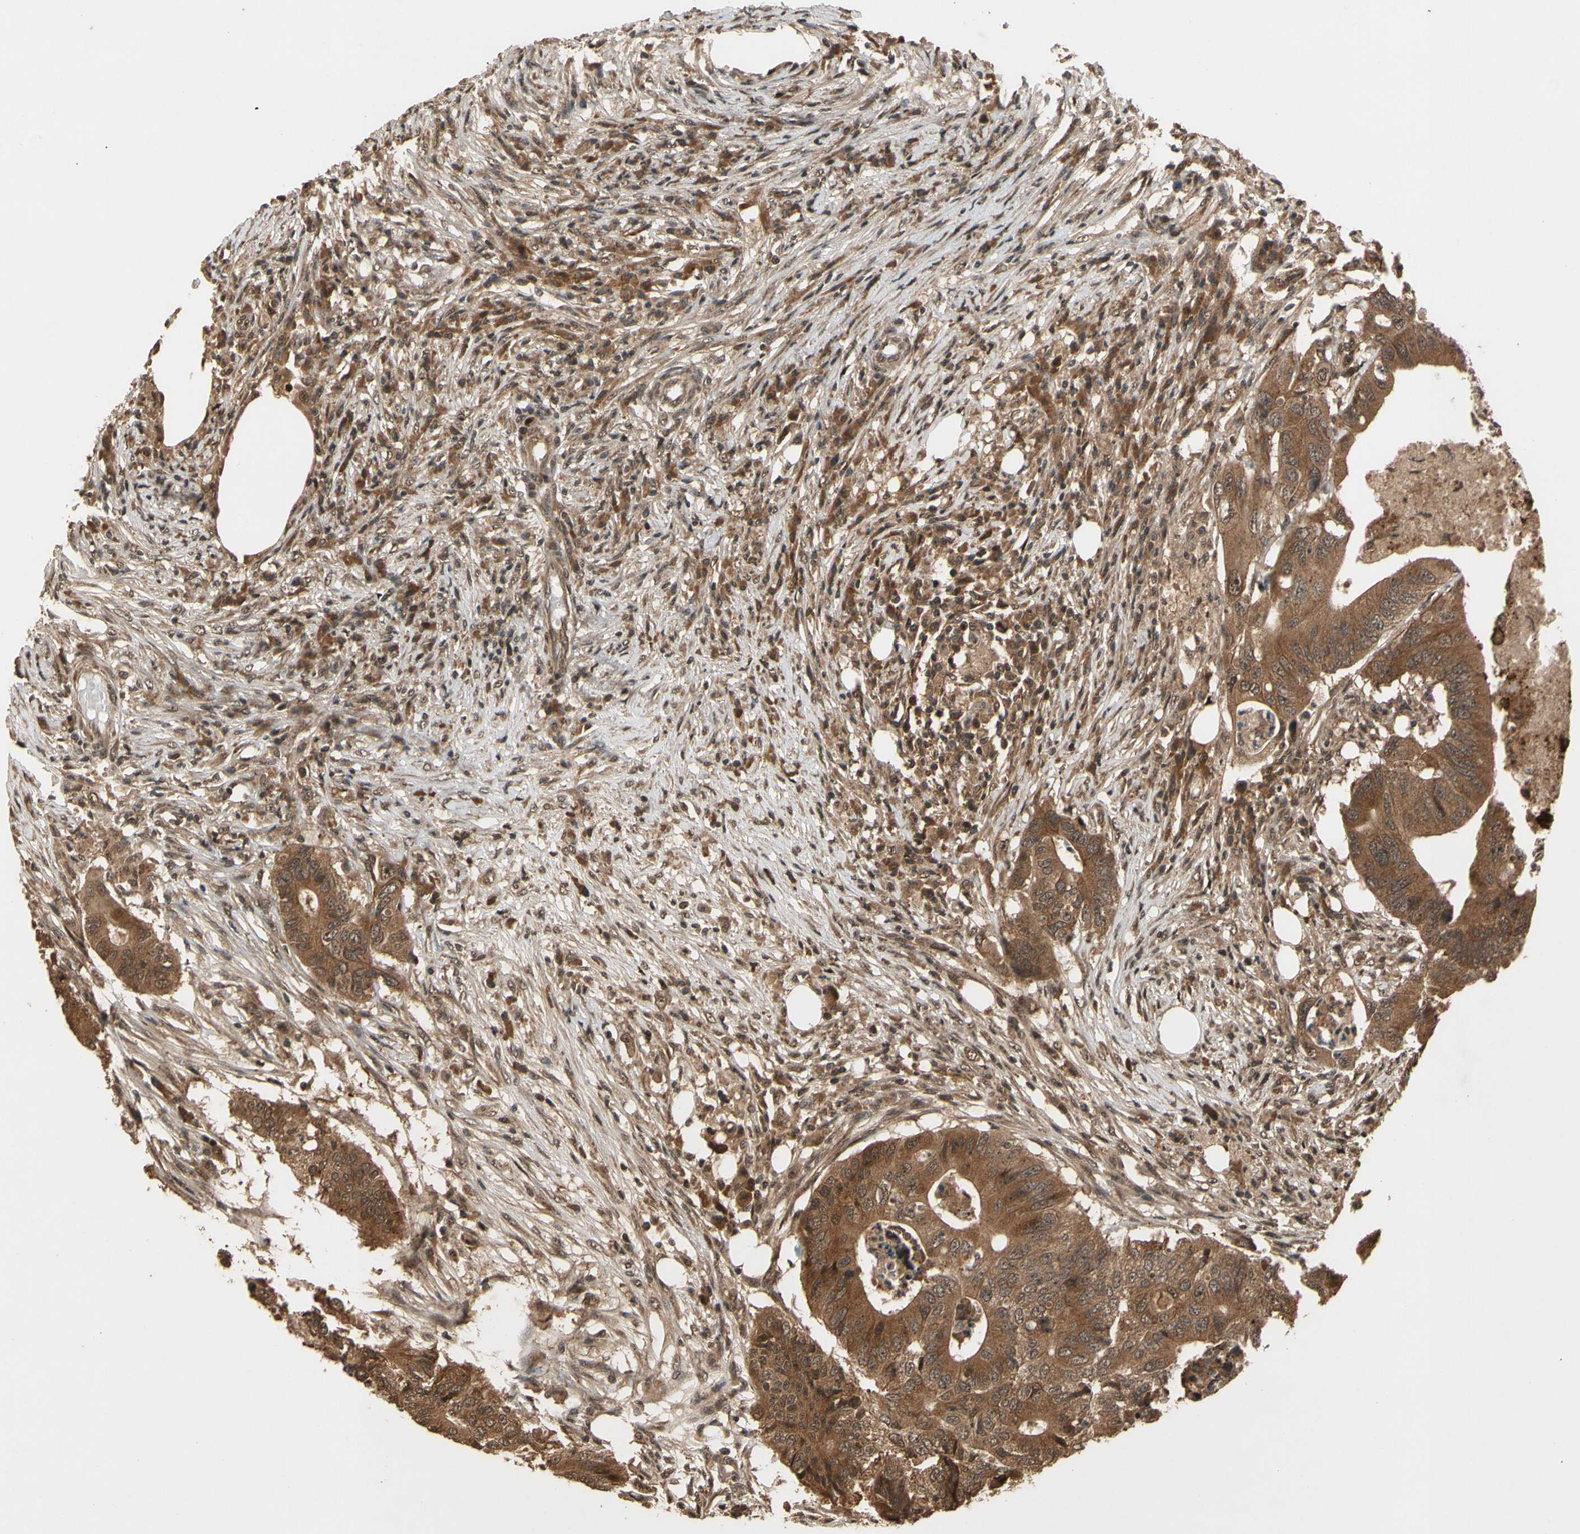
{"staining": {"intensity": "strong", "quantity": ">75%", "location": "cytoplasmic/membranous"}, "tissue": "colorectal cancer", "cell_type": "Tumor cells", "image_type": "cancer", "snomed": [{"axis": "morphology", "description": "Adenocarcinoma, NOS"}, {"axis": "topography", "description": "Colon"}], "caption": "DAB (3,3'-diaminobenzidine) immunohistochemical staining of human colorectal cancer displays strong cytoplasmic/membranous protein expression in about >75% of tumor cells.", "gene": "TMEM230", "patient": {"sex": "male", "age": 71}}